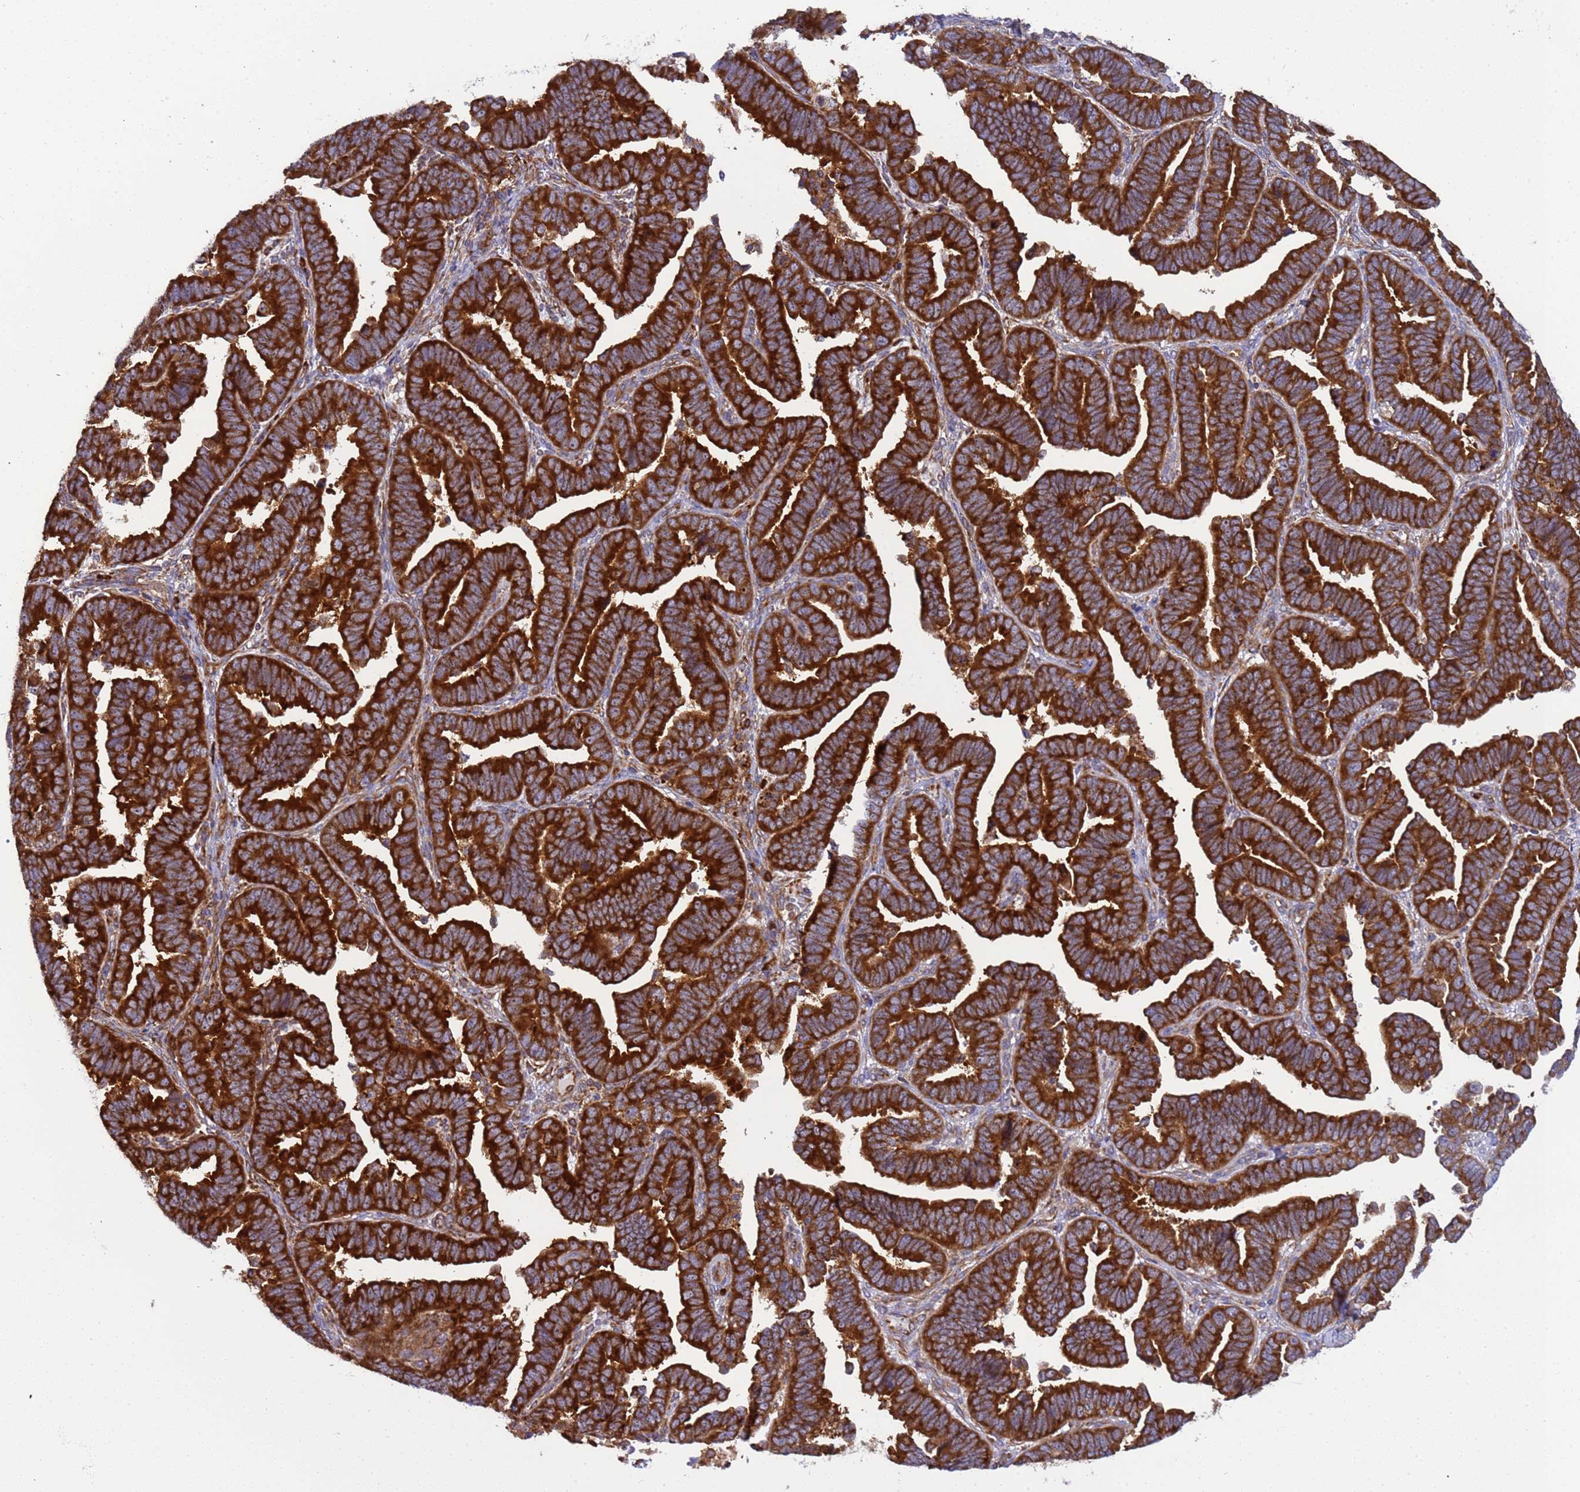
{"staining": {"intensity": "strong", "quantity": ">75%", "location": "cytoplasmic/membranous"}, "tissue": "endometrial cancer", "cell_type": "Tumor cells", "image_type": "cancer", "snomed": [{"axis": "morphology", "description": "Adenocarcinoma, NOS"}, {"axis": "topography", "description": "Endometrium"}], "caption": "Endometrial cancer stained for a protein (brown) reveals strong cytoplasmic/membranous positive positivity in about >75% of tumor cells.", "gene": "RPL36", "patient": {"sex": "female", "age": 75}}